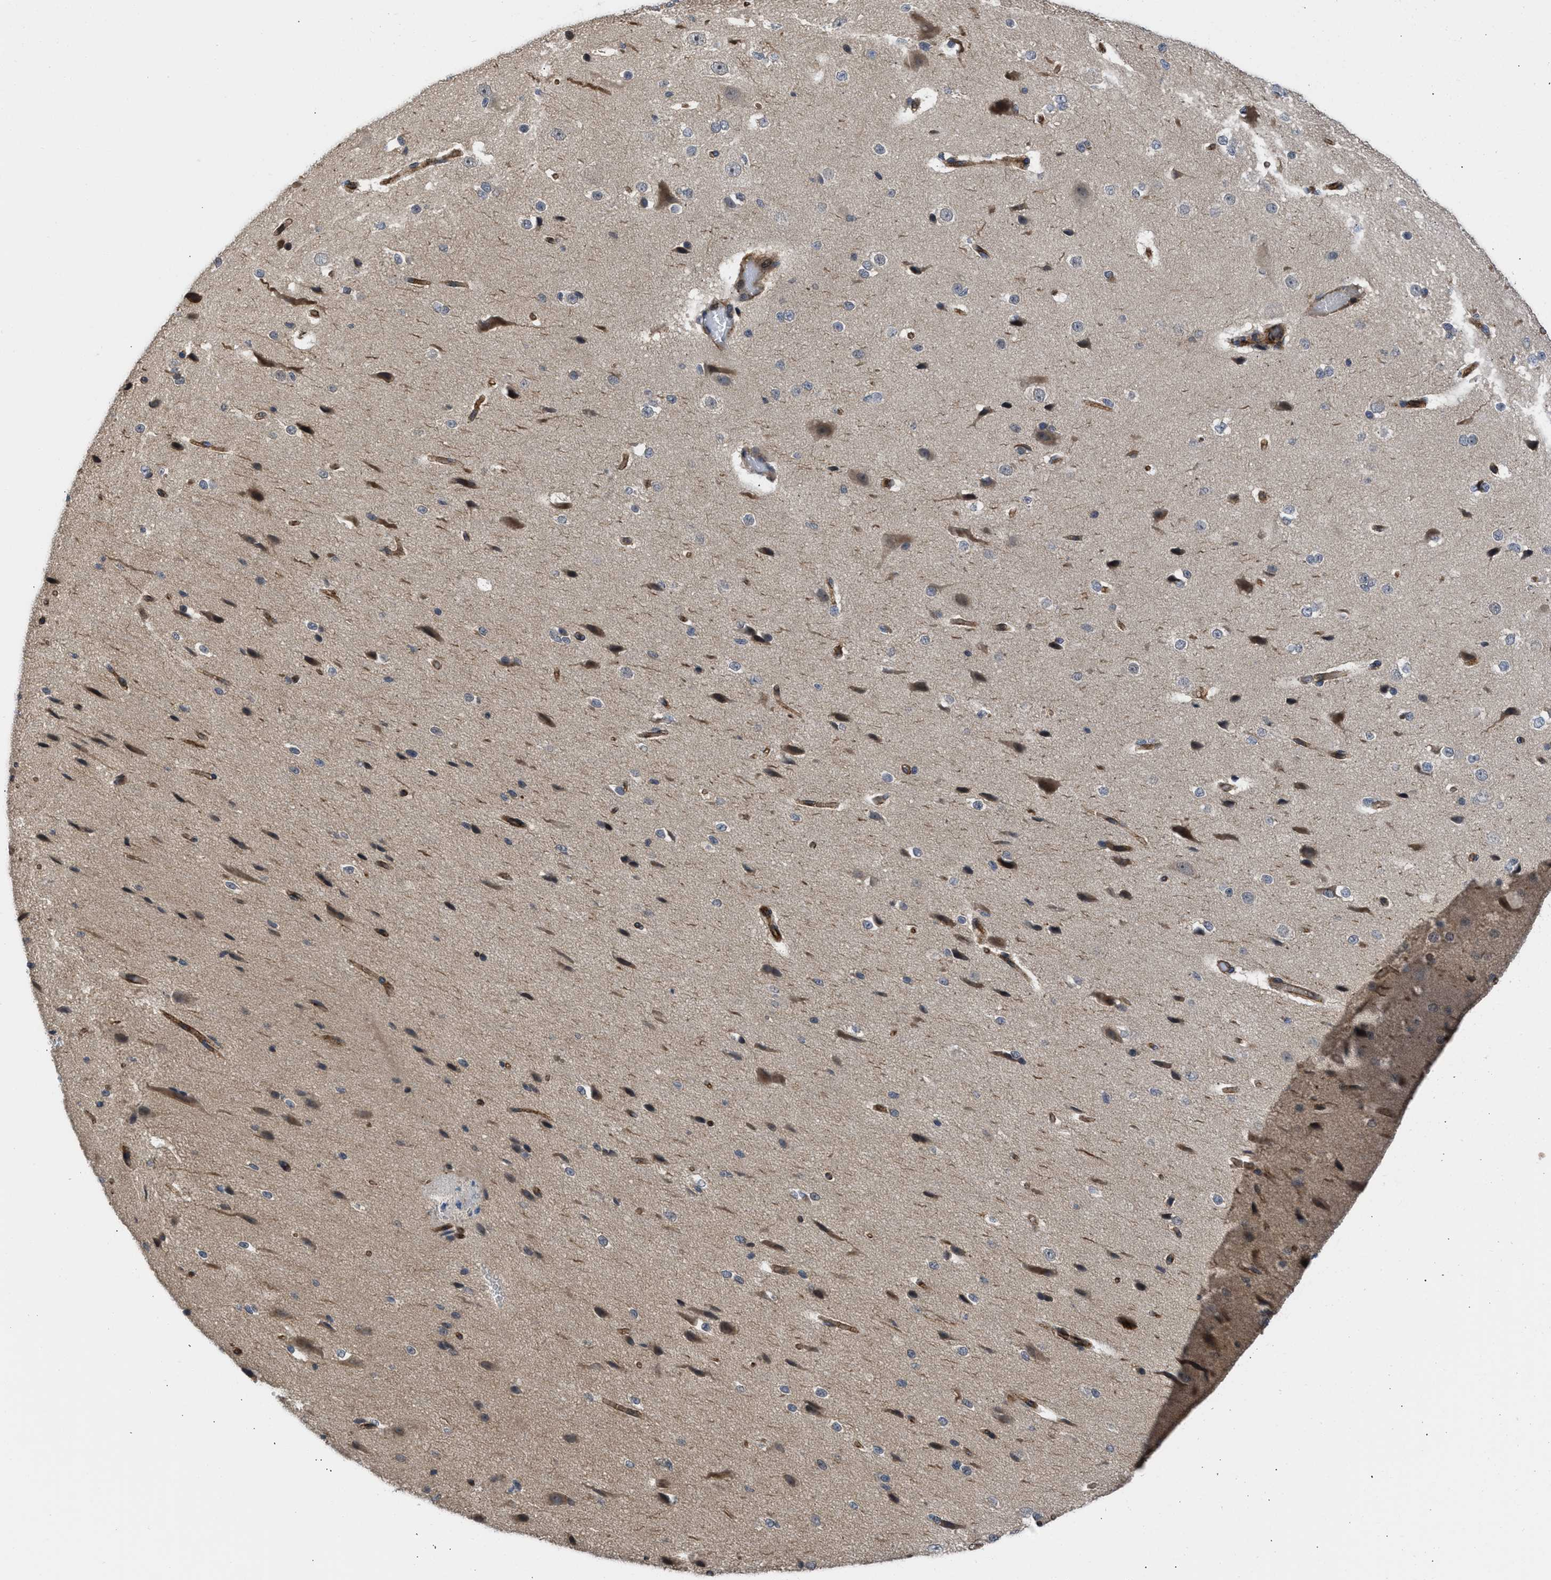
{"staining": {"intensity": "strong", "quantity": "25%-75%", "location": "cytoplasmic/membranous"}, "tissue": "cerebral cortex", "cell_type": "Endothelial cells", "image_type": "normal", "snomed": [{"axis": "morphology", "description": "Normal tissue, NOS"}, {"axis": "morphology", "description": "Developmental malformation"}, {"axis": "topography", "description": "Cerebral cortex"}], "caption": "The photomicrograph reveals staining of benign cerebral cortex, revealing strong cytoplasmic/membranous protein staining (brown color) within endothelial cells.", "gene": "GPATCH2L", "patient": {"sex": "female", "age": 30}}